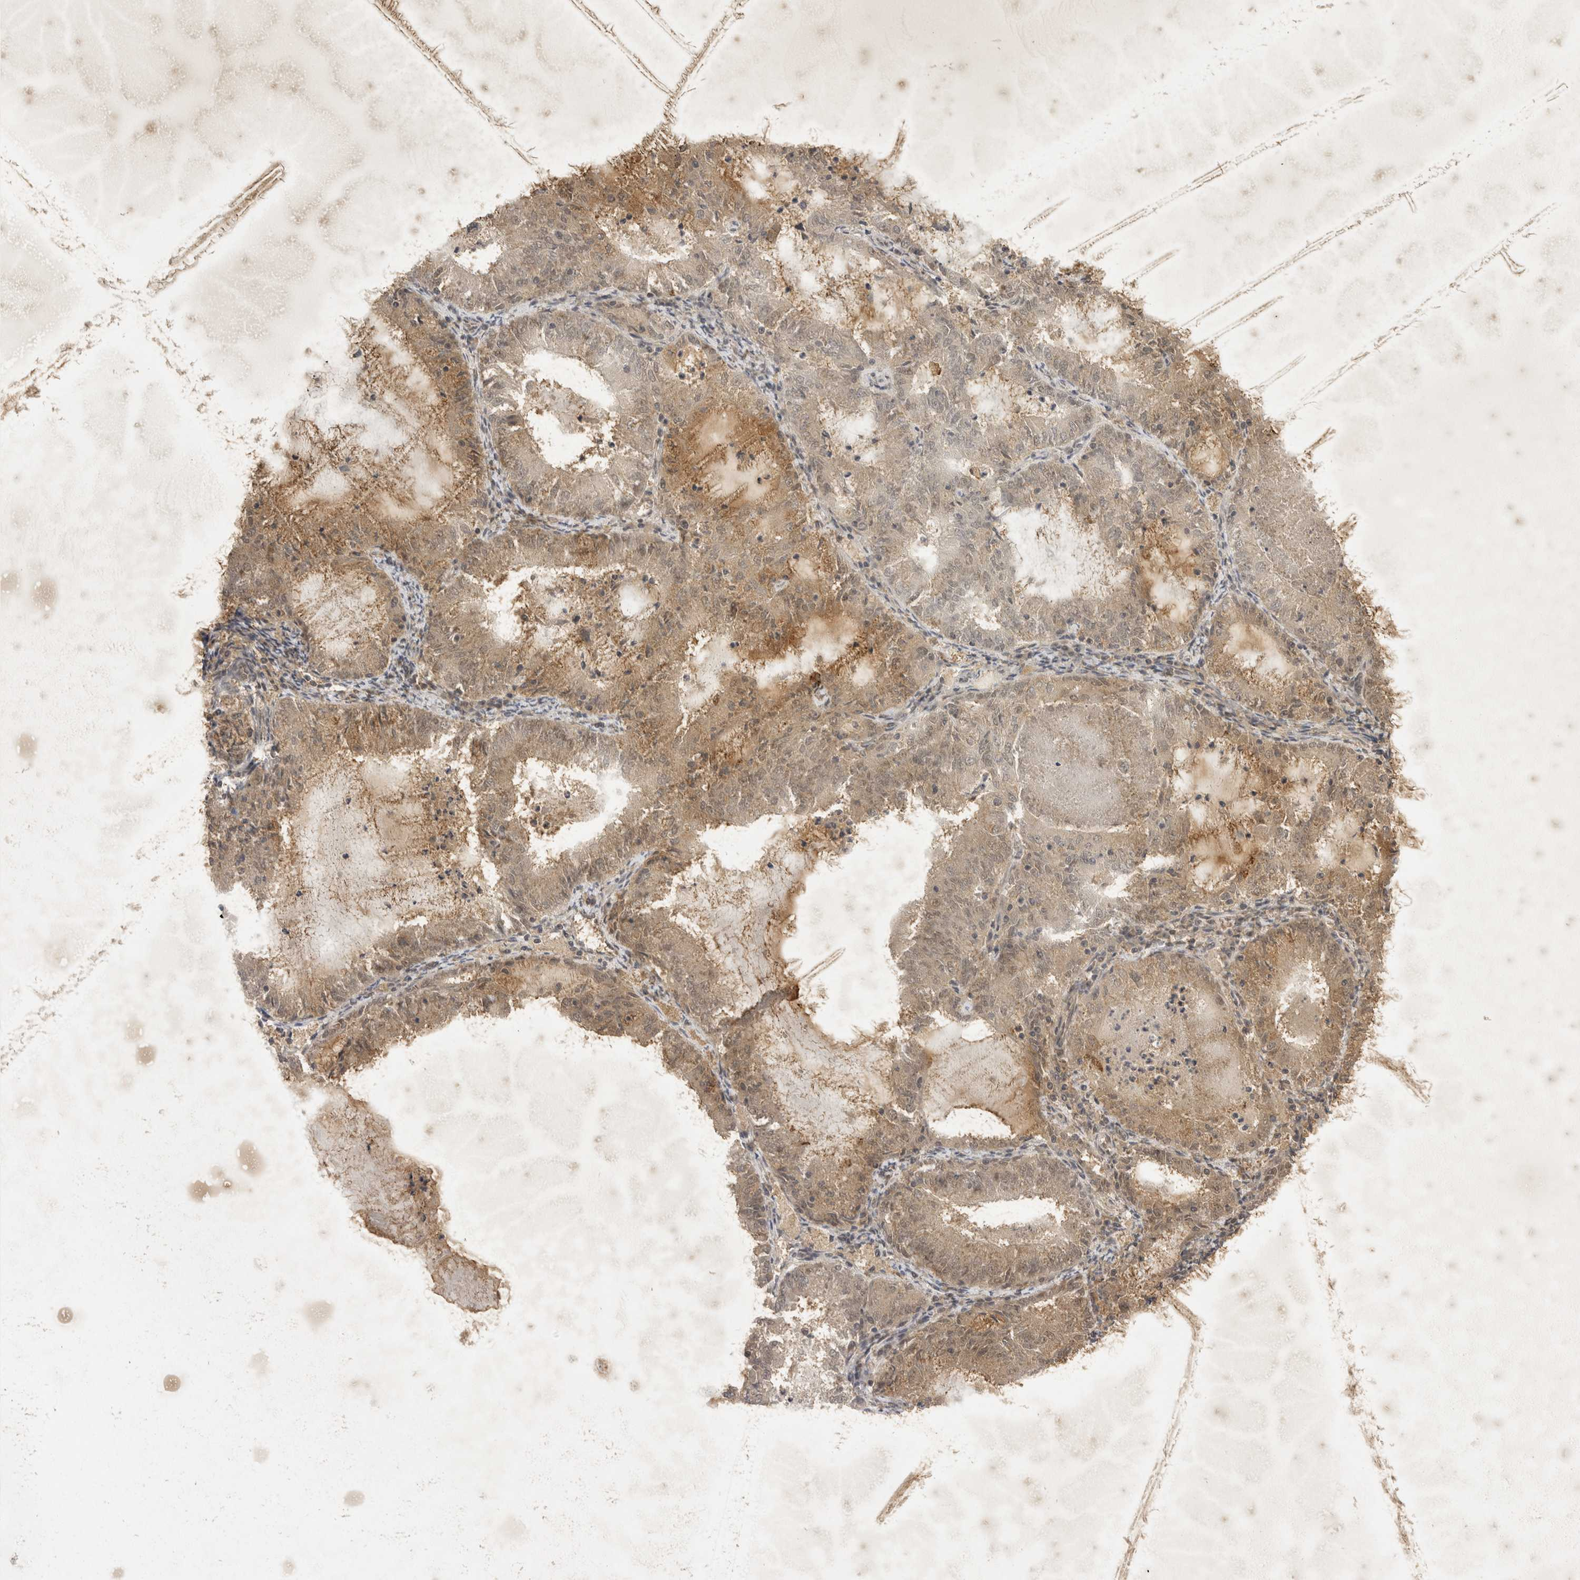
{"staining": {"intensity": "weak", "quantity": ">75%", "location": "cytoplasmic/membranous"}, "tissue": "endometrial cancer", "cell_type": "Tumor cells", "image_type": "cancer", "snomed": [{"axis": "morphology", "description": "Adenocarcinoma, NOS"}, {"axis": "topography", "description": "Endometrium"}], "caption": "This is a histology image of immunohistochemistry staining of endometrial adenocarcinoma, which shows weak positivity in the cytoplasmic/membranous of tumor cells.", "gene": "TOM1L2", "patient": {"sex": "female", "age": 57}}